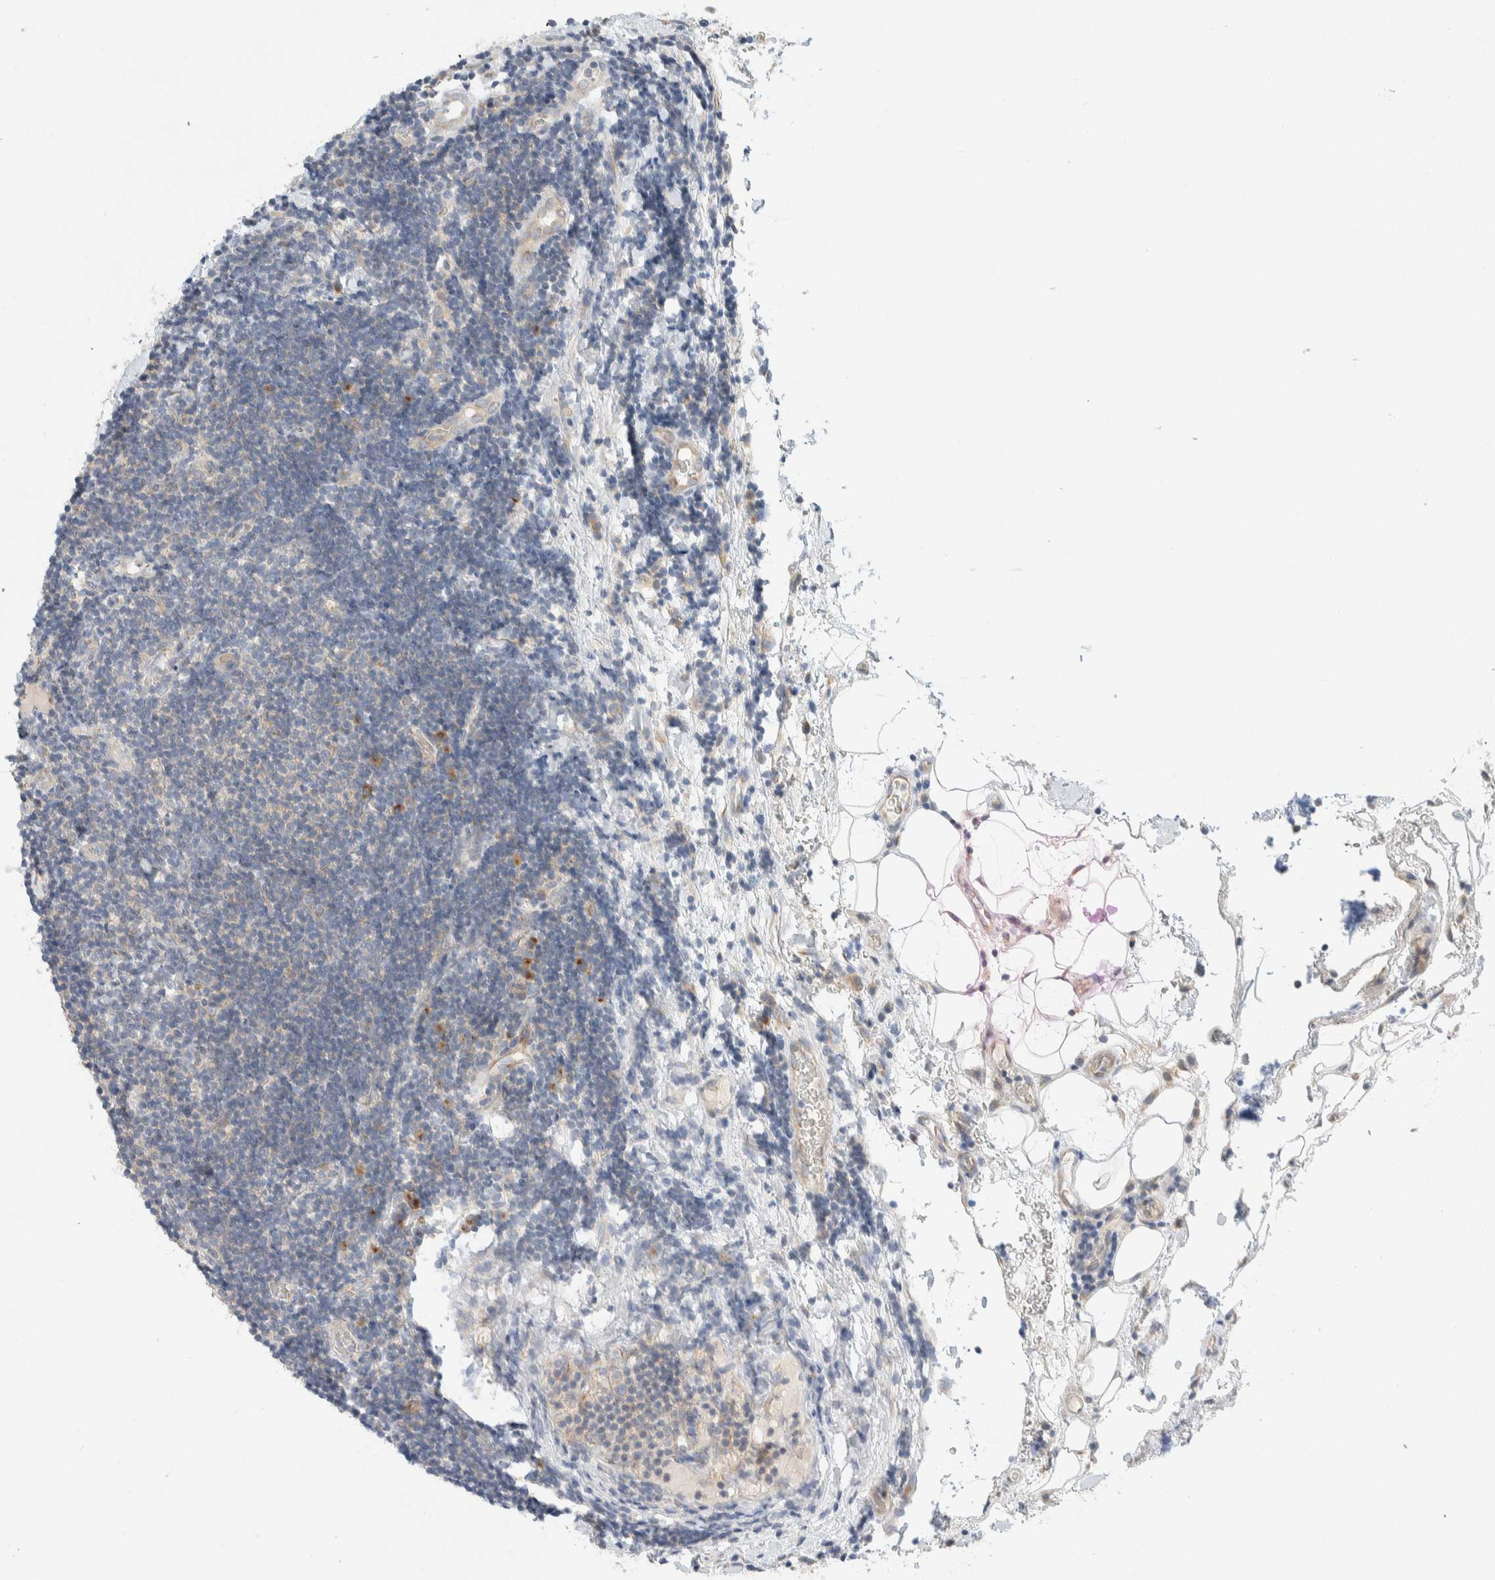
{"staining": {"intensity": "negative", "quantity": "none", "location": "none"}, "tissue": "lymphoma", "cell_type": "Tumor cells", "image_type": "cancer", "snomed": [{"axis": "morphology", "description": "Malignant lymphoma, non-Hodgkin's type, Low grade"}, {"axis": "topography", "description": "Lymph node"}], "caption": "This is a micrograph of IHC staining of malignant lymphoma, non-Hodgkin's type (low-grade), which shows no positivity in tumor cells.", "gene": "TMEM184B", "patient": {"sex": "male", "age": 83}}